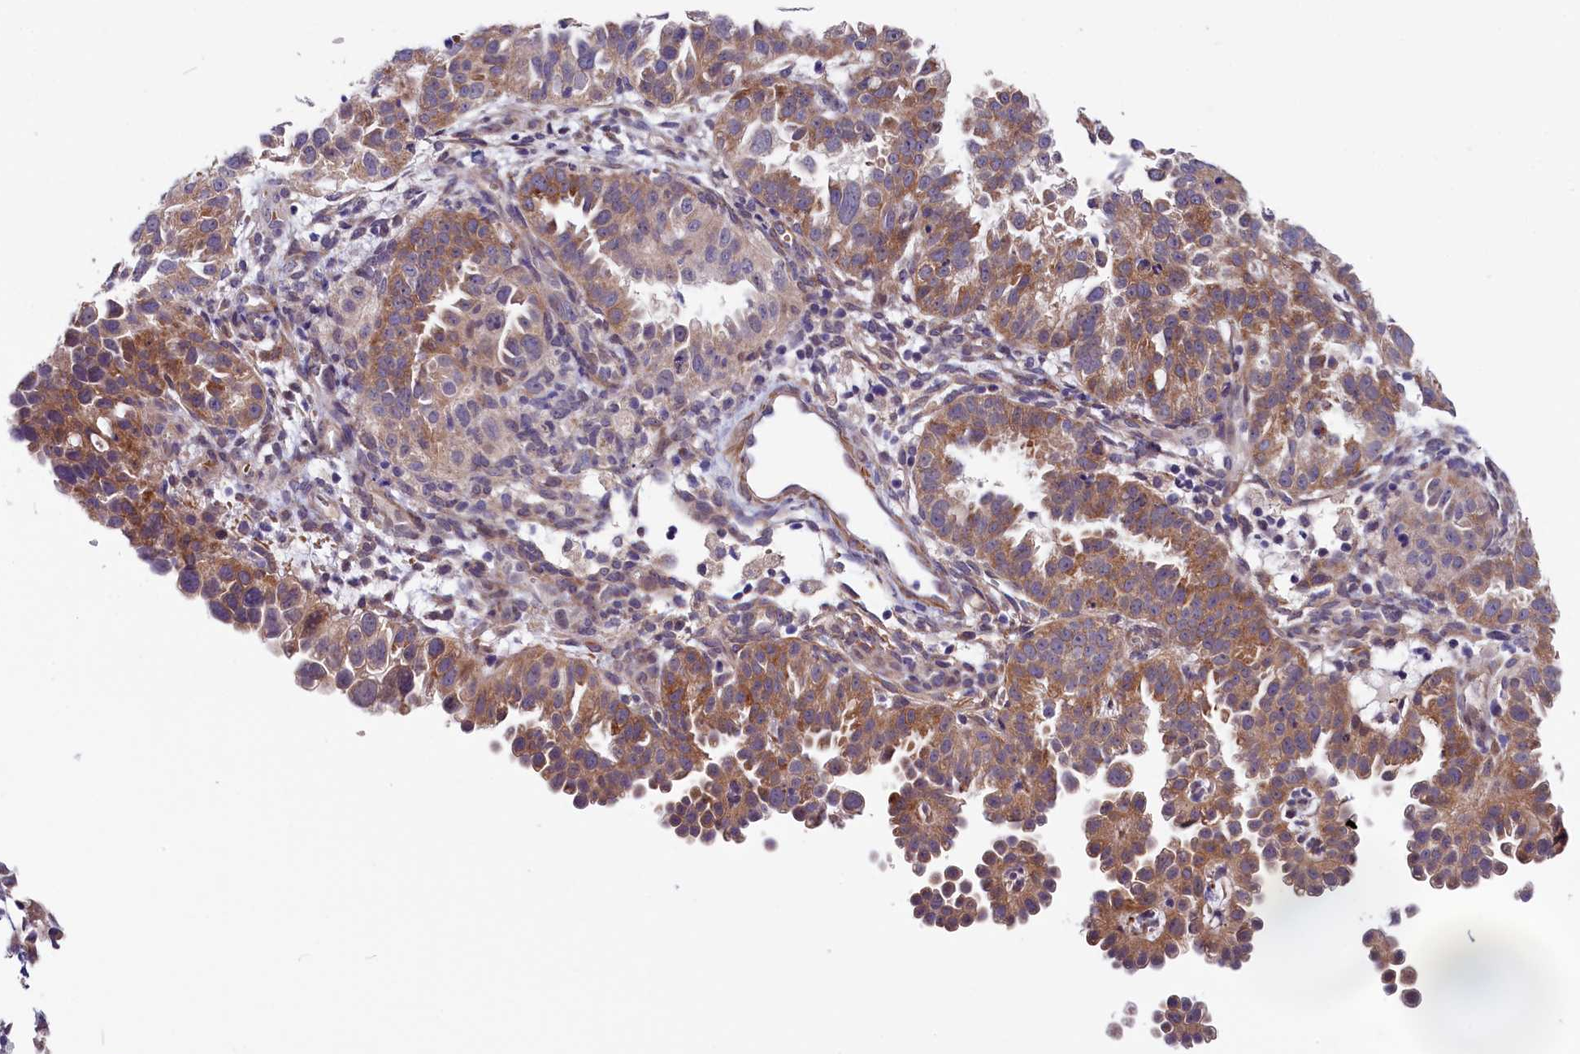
{"staining": {"intensity": "moderate", "quantity": "25%-75%", "location": "cytoplasmic/membranous"}, "tissue": "endometrial cancer", "cell_type": "Tumor cells", "image_type": "cancer", "snomed": [{"axis": "morphology", "description": "Adenocarcinoma, NOS"}, {"axis": "topography", "description": "Endometrium"}], "caption": "A brown stain highlights moderate cytoplasmic/membranous staining of a protein in human adenocarcinoma (endometrial) tumor cells. The staining was performed using DAB to visualize the protein expression in brown, while the nuclei were stained in blue with hematoxylin (Magnification: 20x).", "gene": "SLC39A6", "patient": {"sex": "female", "age": 85}}